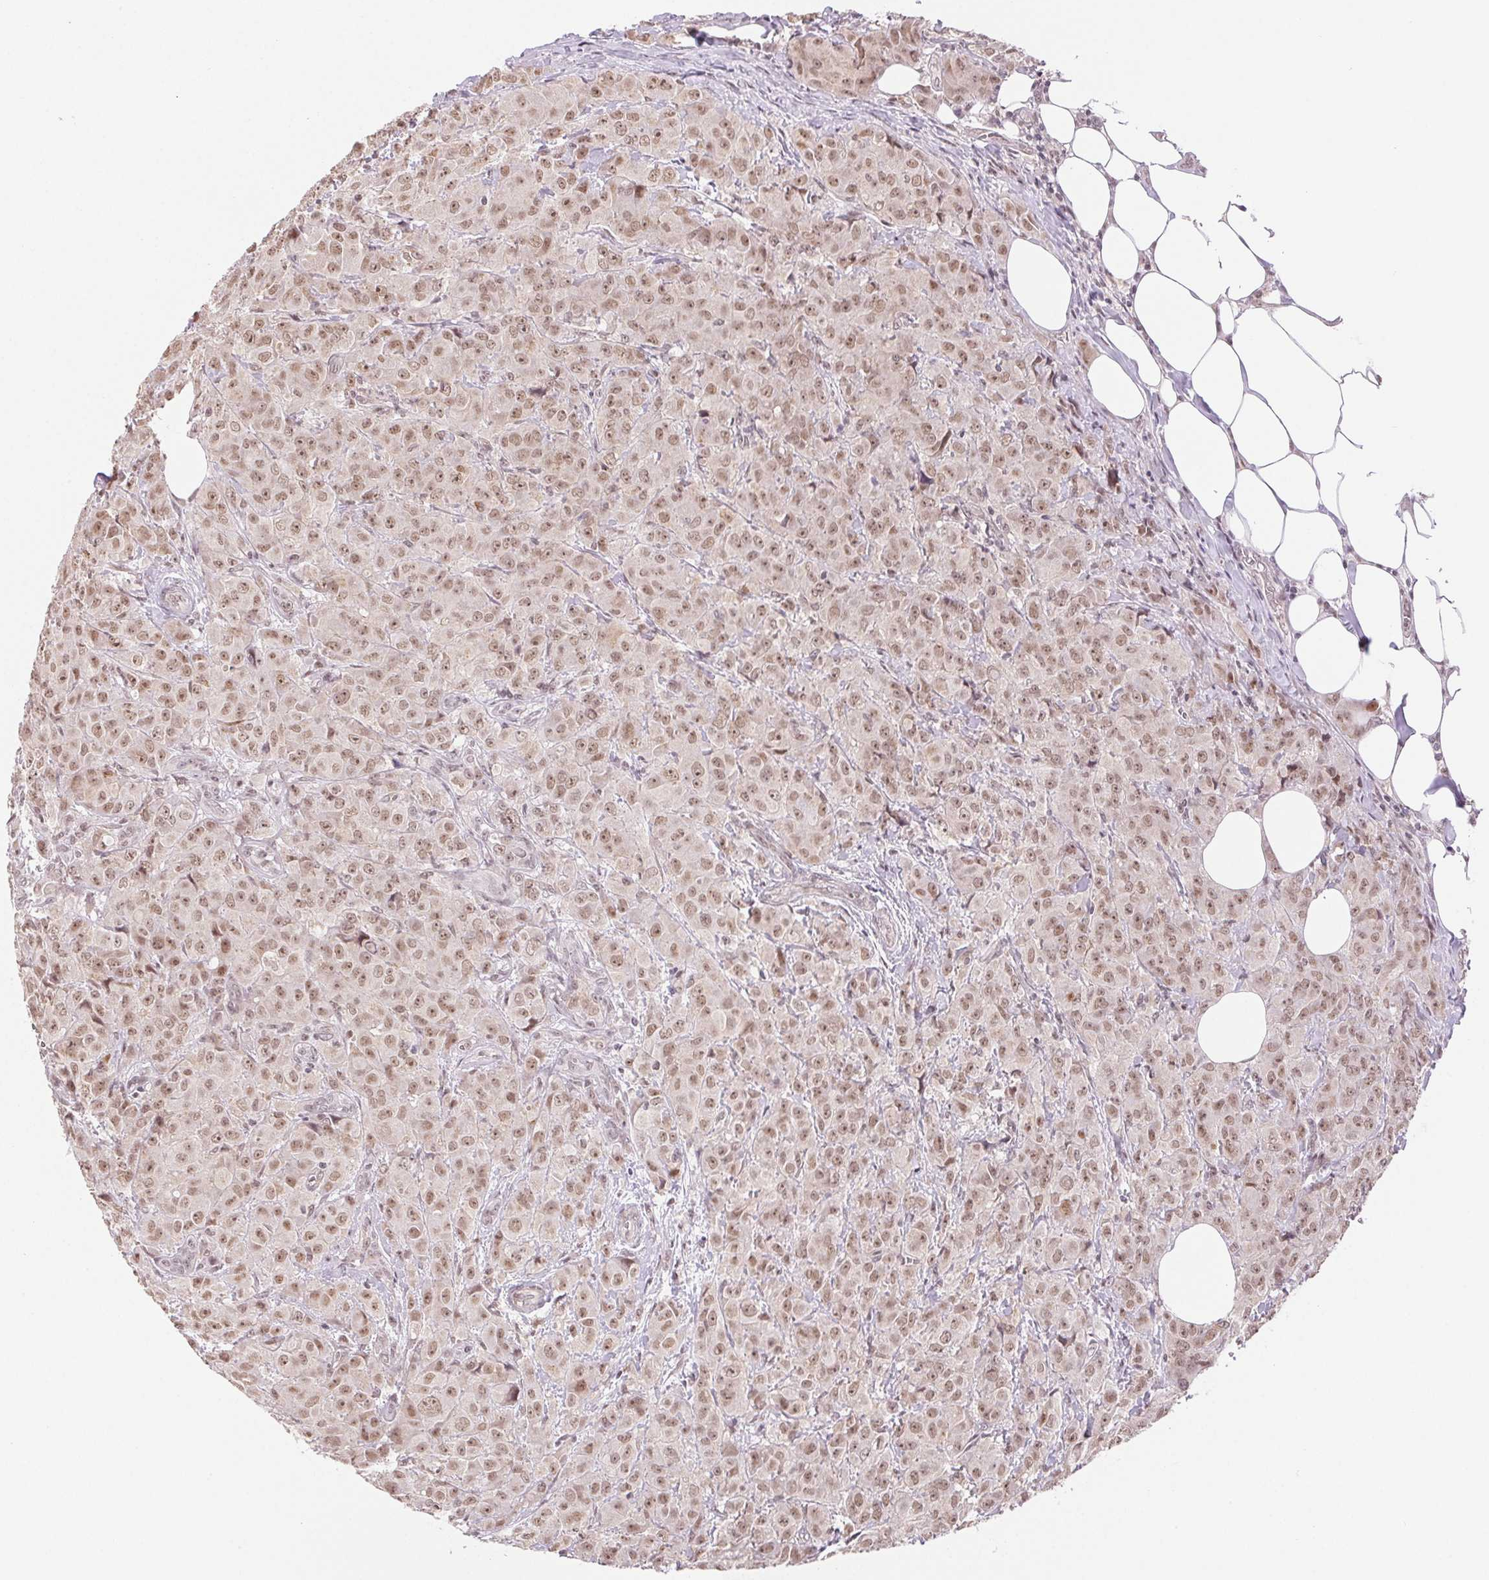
{"staining": {"intensity": "moderate", "quantity": ">75%", "location": "nuclear"}, "tissue": "breast cancer", "cell_type": "Tumor cells", "image_type": "cancer", "snomed": [{"axis": "morphology", "description": "Normal tissue, NOS"}, {"axis": "morphology", "description": "Duct carcinoma"}, {"axis": "topography", "description": "Breast"}], "caption": "A histopathology image of breast cancer stained for a protein displays moderate nuclear brown staining in tumor cells.", "gene": "GRHL3", "patient": {"sex": "female", "age": 43}}